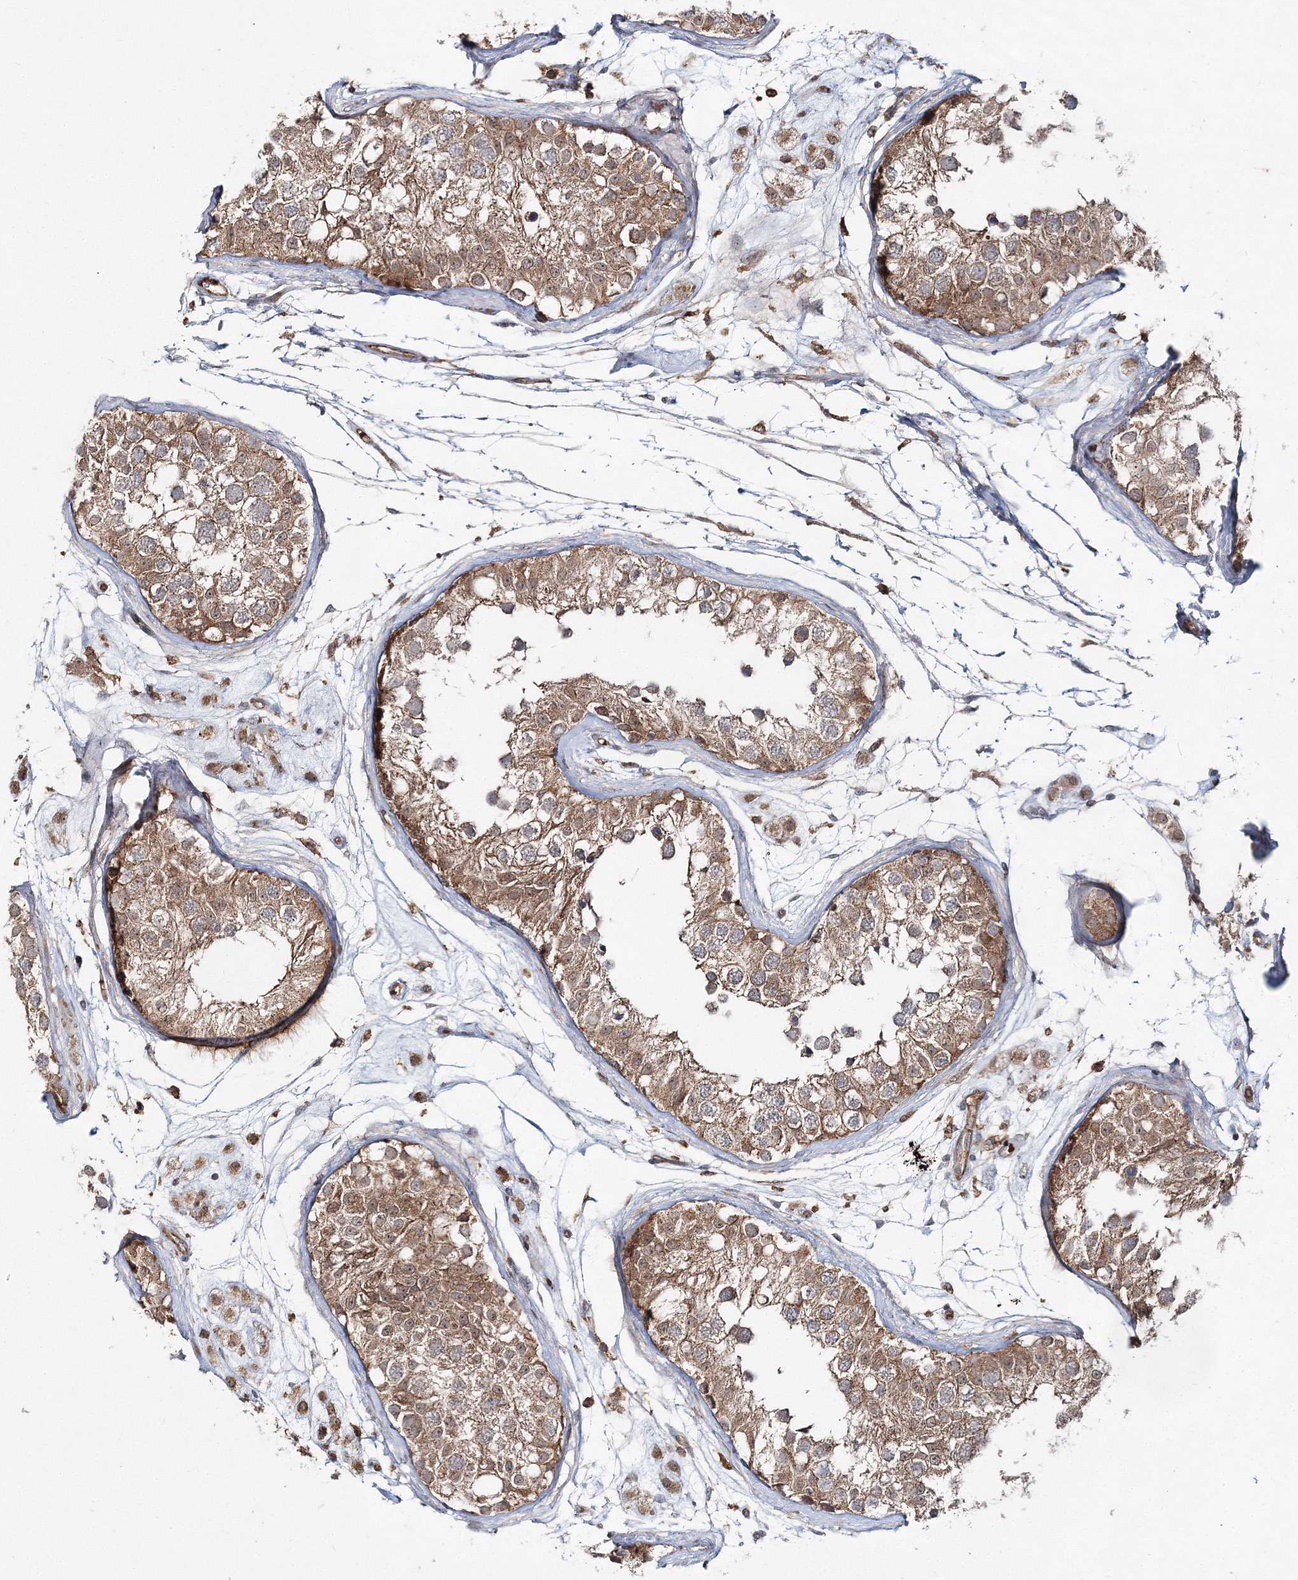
{"staining": {"intensity": "moderate", "quantity": ">75%", "location": "cytoplasmic/membranous"}, "tissue": "testis", "cell_type": "Cells in seminiferous ducts", "image_type": "normal", "snomed": [{"axis": "morphology", "description": "Normal tissue, NOS"}, {"axis": "morphology", "description": "Adenocarcinoma, metastatic, NOS"}, {"axis": "topography", "description": "Testis"}], "caption": "Normal testis was stained to show a protein in brown. There is medium levels of moderate cytoplasmic/membranous expression in about >75% of cells in seminiferous ducts. Using DAB (brown) and hematoxylin (blue) stains, captured at high magnification using brightfield microscopy.", "gene": "PCBD2", "patient": {"sex": "male", "age": 26}}